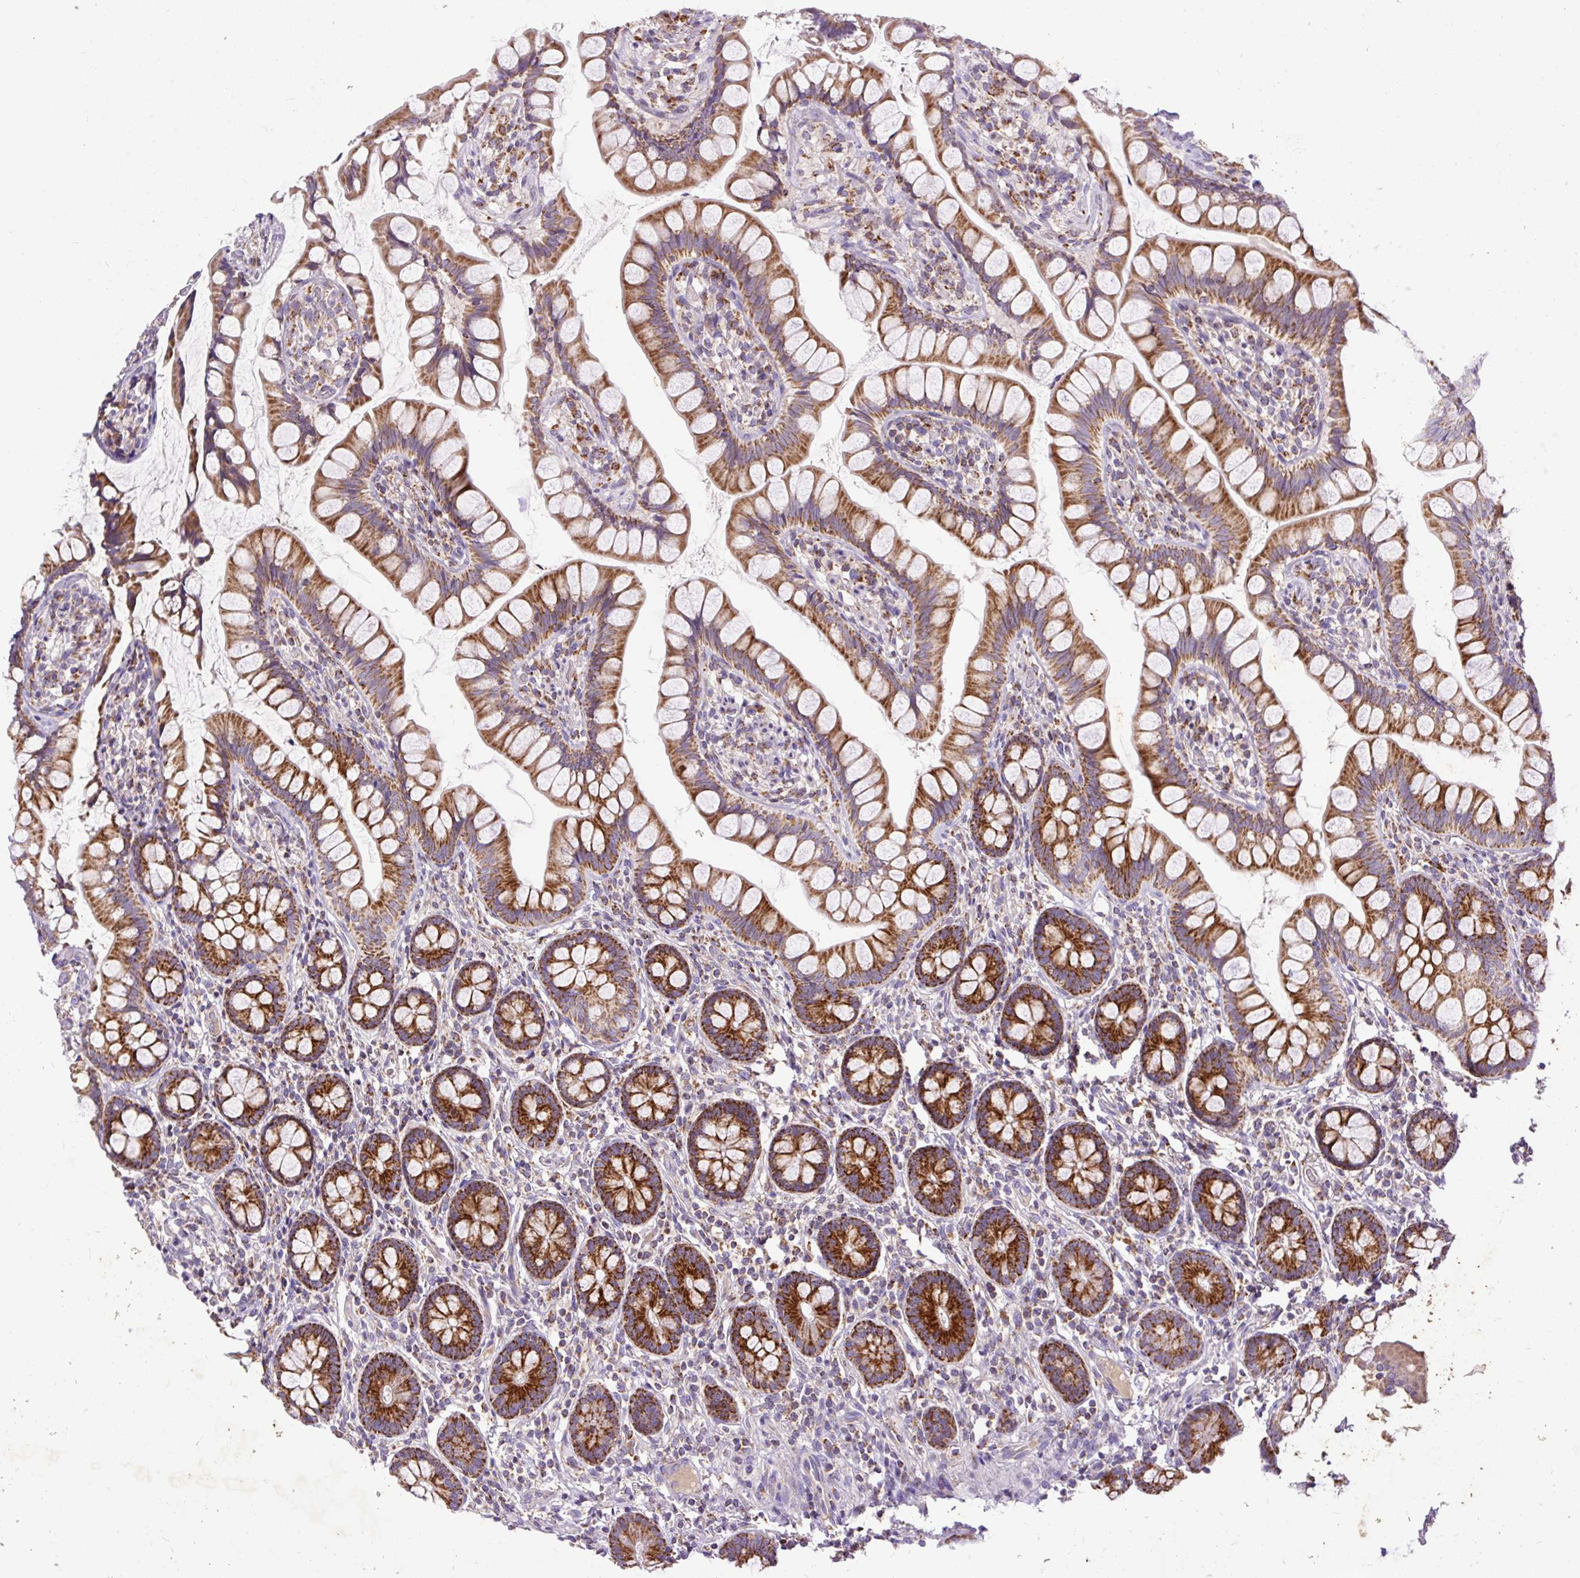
{"staining": {"intensity": "strong", "quantity": ">75%", "location": "cytoplasmic/membranous"}, "tissue": "small intestine", "cell_type": "Glandular cells", "image_type": "normal", "snomed": [{"axis": "morphology", "description": "Normal tissue, NOS"}, {"axis": "topography", "description": "Small intestine"}], "caption": "Normal small intestine reveals strong cytoplasmic/membranous positivity in approximately >75% of glandular cells, visualized by immunohistochemistry.", "gene": "TOMM40", "patient": {"sex": "male", "age": 70}}